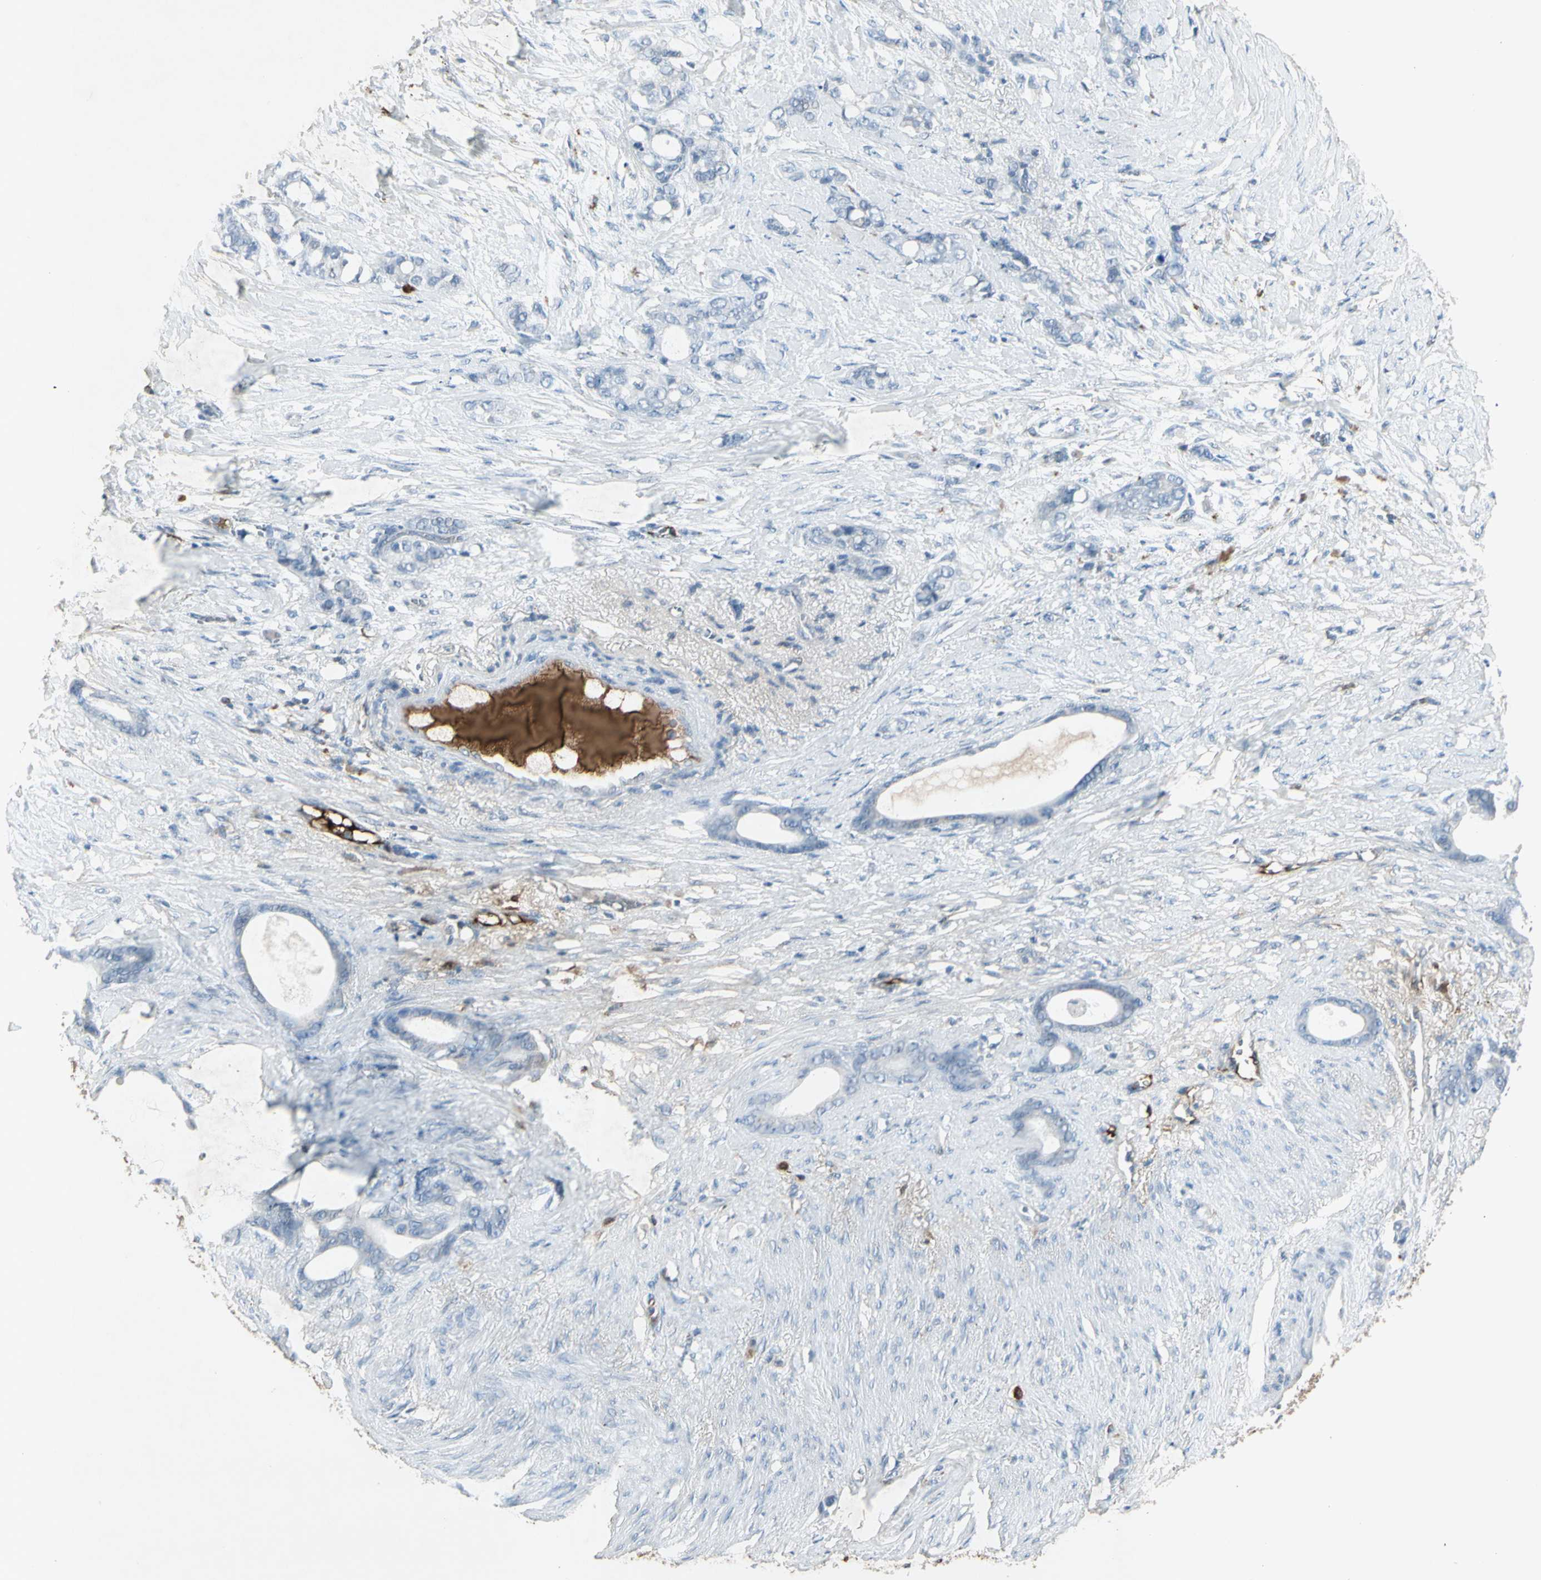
{"staining": {"intensity": "negative", "quantity": "none", "location": "none"}, "tissue": "stomach cancer", "cell_type": "Tumor cells", "image_type": "cancer", "snomed": [{"axis": "morphology", "description": "Adenocarcinoma, NOS"}, {"axis": "topography", "description": "Stomach"}], "caption": "The IHC micrograph has no significant staining in tumor cells of adenocarcinoma (stomach) tissue.", "gene": "IGHM", "patient": {"sex": "female", "age": 75}}